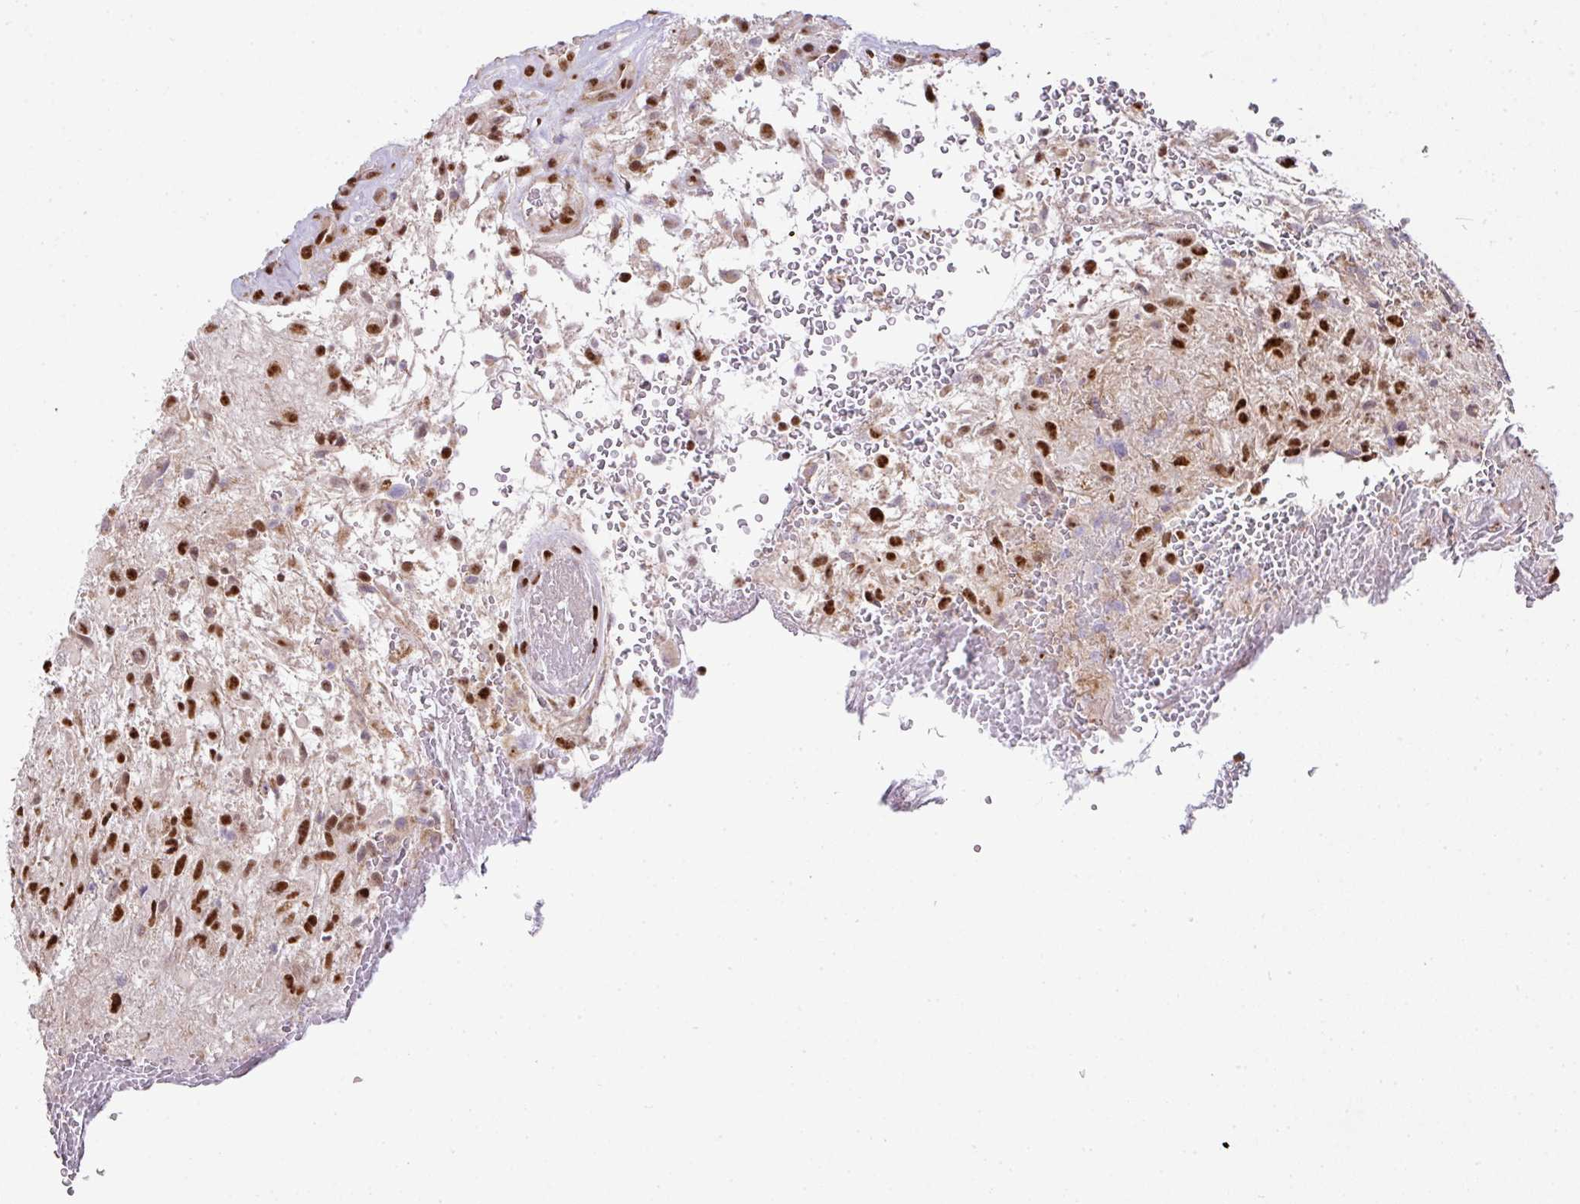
{"staining": {"intensity": "moderate", "quantity": ">75%", "location": "nuclear"}, "tissue": "glioma", "cell_type": "Tumor cells", "image_type": "cancer", "snomed": [{"axis": "morphology", "description": "Glioma, malignant, High grade"}, {"axis": "topography", "description": "Brain"}], "caption": "DAB immunohistochemical staining of human glioma shows moderate nuclear protein staining in approximately >75% of tumor cells.", "gene": "PLK1", "patient": {"sex": "male", "age": 56}}